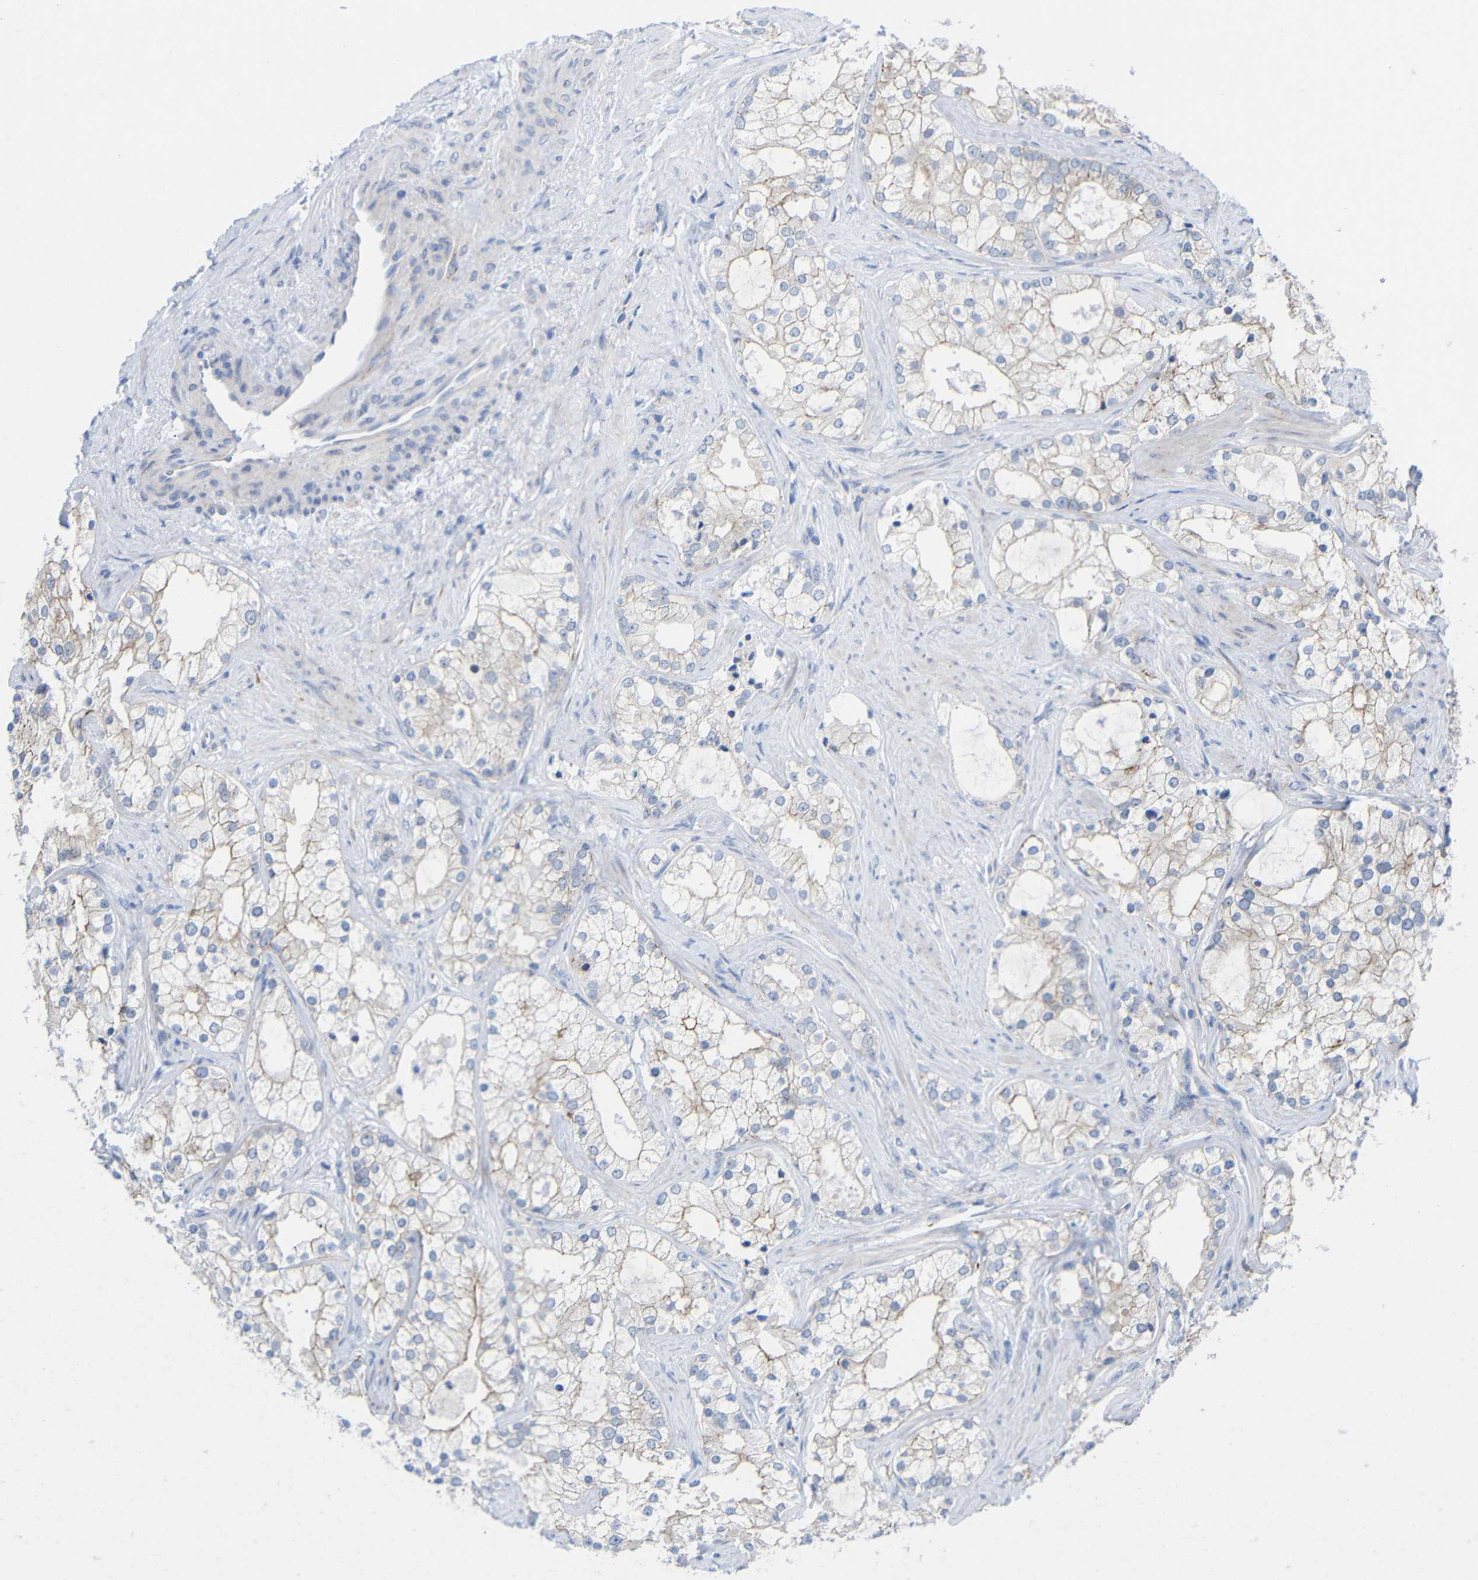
{"staining": {"intensity": "moderate", "quantity": "25%-75%", "location": "cytoplasmic/membranous"}, "tissue": "prostate cancer", "cell_type": "Tumor cells", "image_type": "cancer", "snomed": [{"axis": "morphology", "description": "Adenocarcinoma, Low grade"}, {"axis": "topography", "description": "Prostate"}], "caption": "The micrograph reveals immunohistochemical staining of prostate cancer (adenocarcinoma (low-grade)). There is moderate cytoplasmic/membranous staining is seen in approximately 25%-75% of tumor cells.", "gene": "CMTM1", "patient": {"sex": "male", "age": 58}}